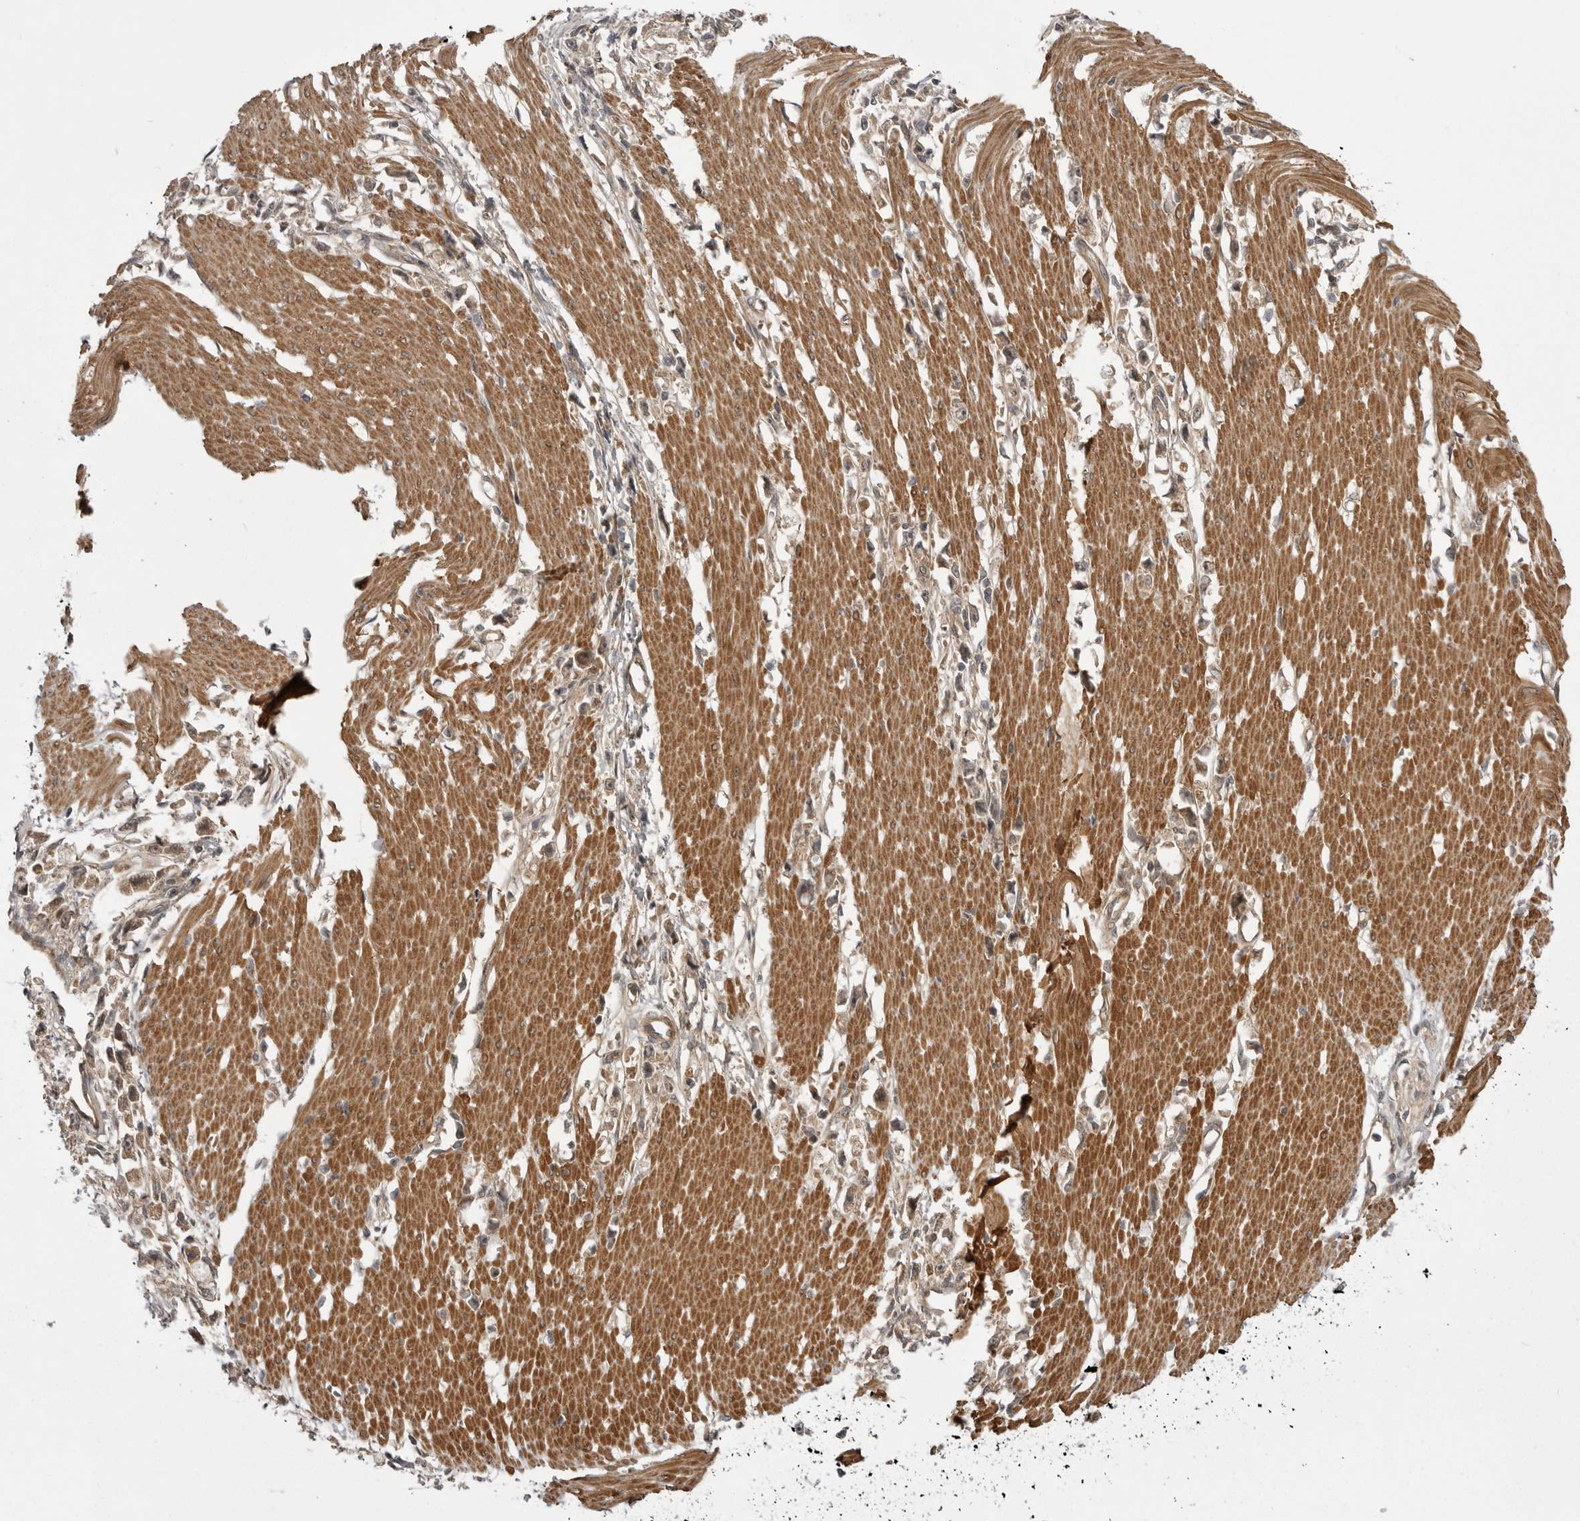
{"staining": {"intensity": "weak", "quantity": "25%-75%", "location": "cytoplasmic/membranous"}, "tissue": "stomach cancer", "cell_type": "Tumor cells", "image_type": "cancer", "snomed": [{"axis": "morphology", "description": "Adenocarcinoma, NOS"}, {"axis": "topography", "description": "Stomach"}], "caption": "Stomach cancer was stained to show a protein in brown. There is low levels of weak cytoplasmic/membranous positivity in approximately 25%-75% of tumor cells. (brown staining indicates protein expression, while blue staining denotes nuclei).", "gene": "PDCL", "patient": {"sex": "female", "age": 59}}